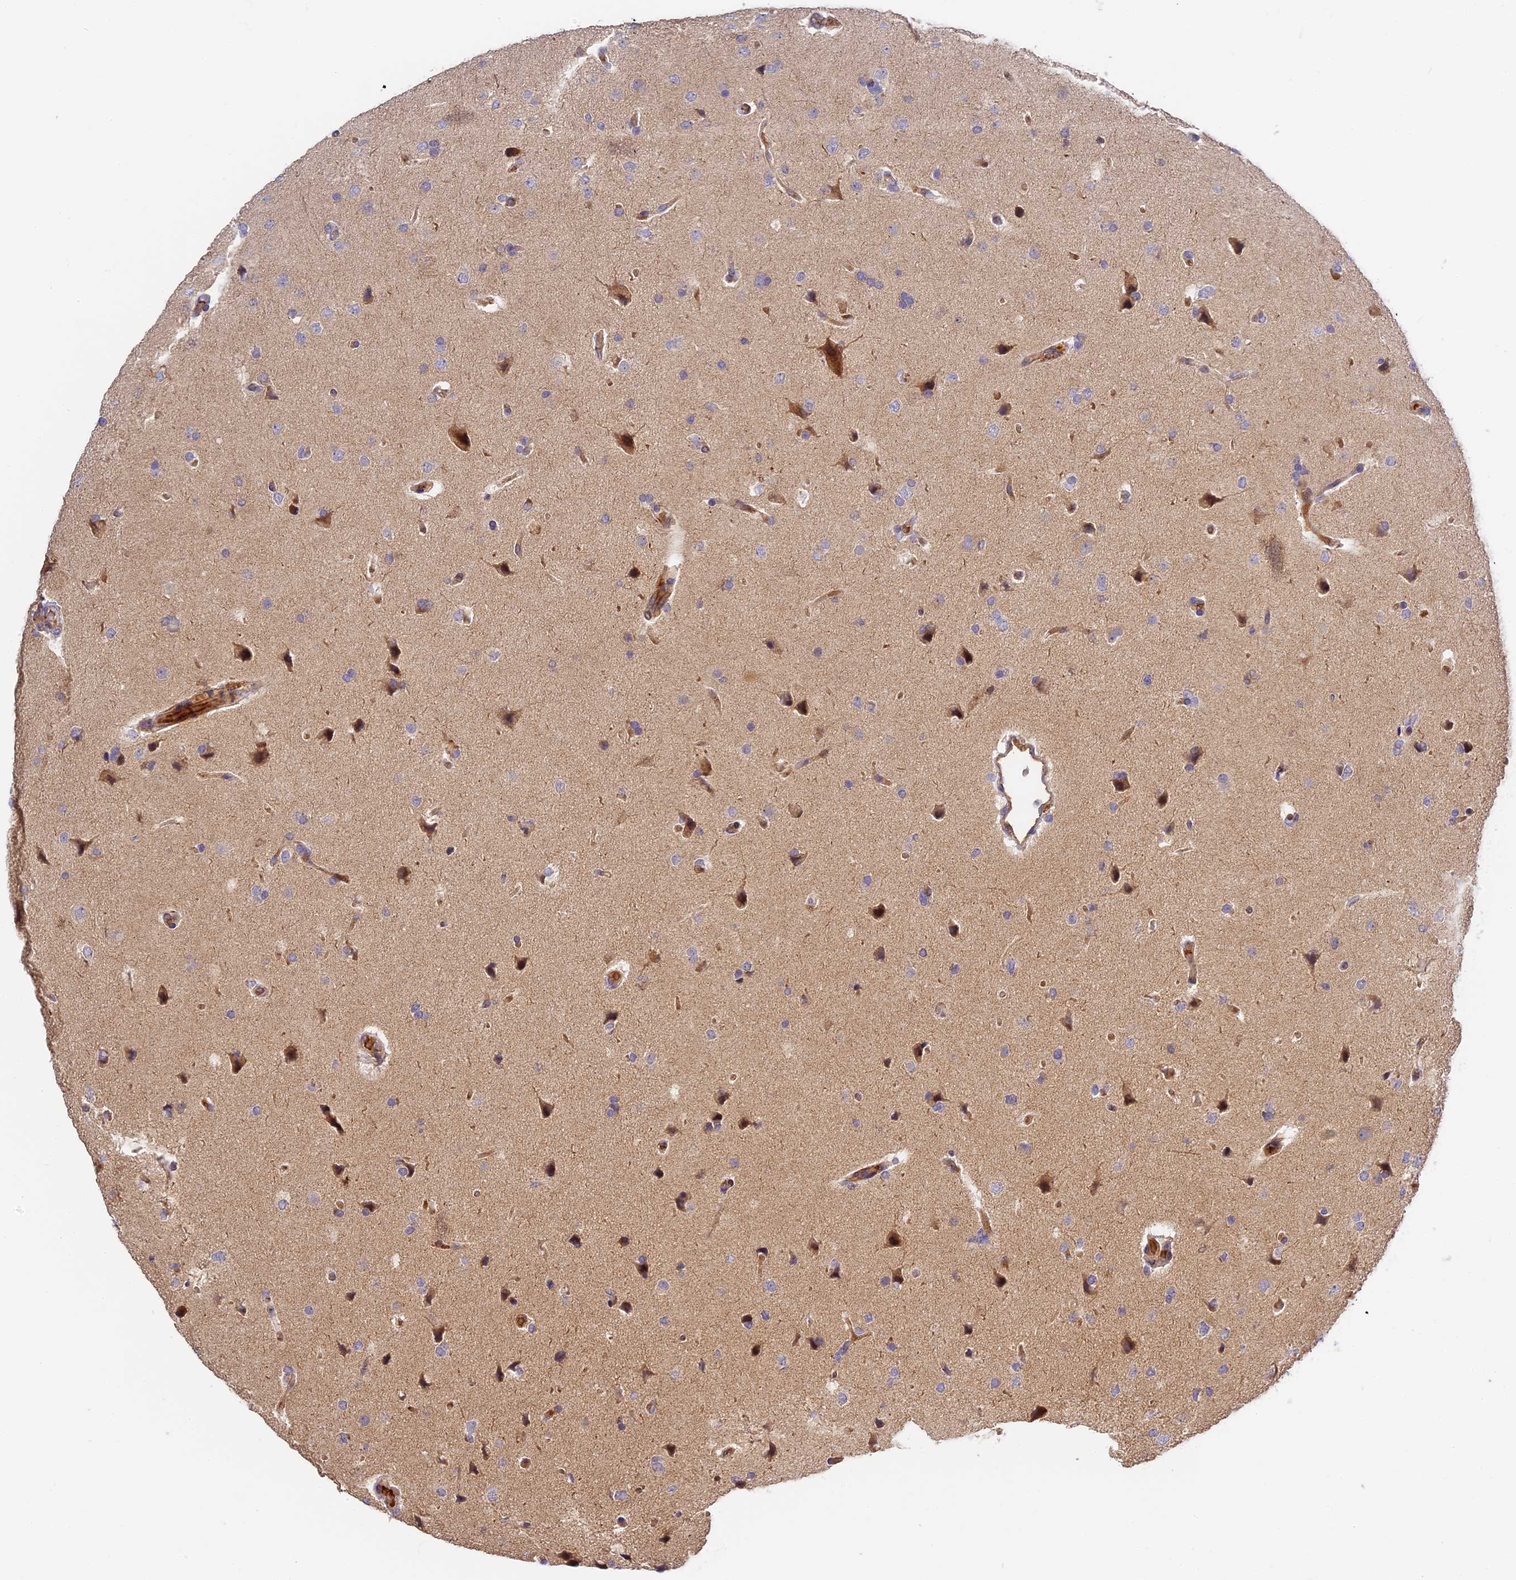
{"staining": {"intensity": "negative", "quantity": "none", "location": "none"}, "tissue": "glioma", "cell_type": "Tumor cells", "image_type": "cancer", "snomed": [{"axis": "morphology", "description": "Glioma, malignant, High grade"}, {"axis": "topography", "description": "Brain"}], "caption": "Tumor cells are negative for brown protein staining in glioma.", "gene": "MISP3", "patient": {"sex": "male", "age": 72}}